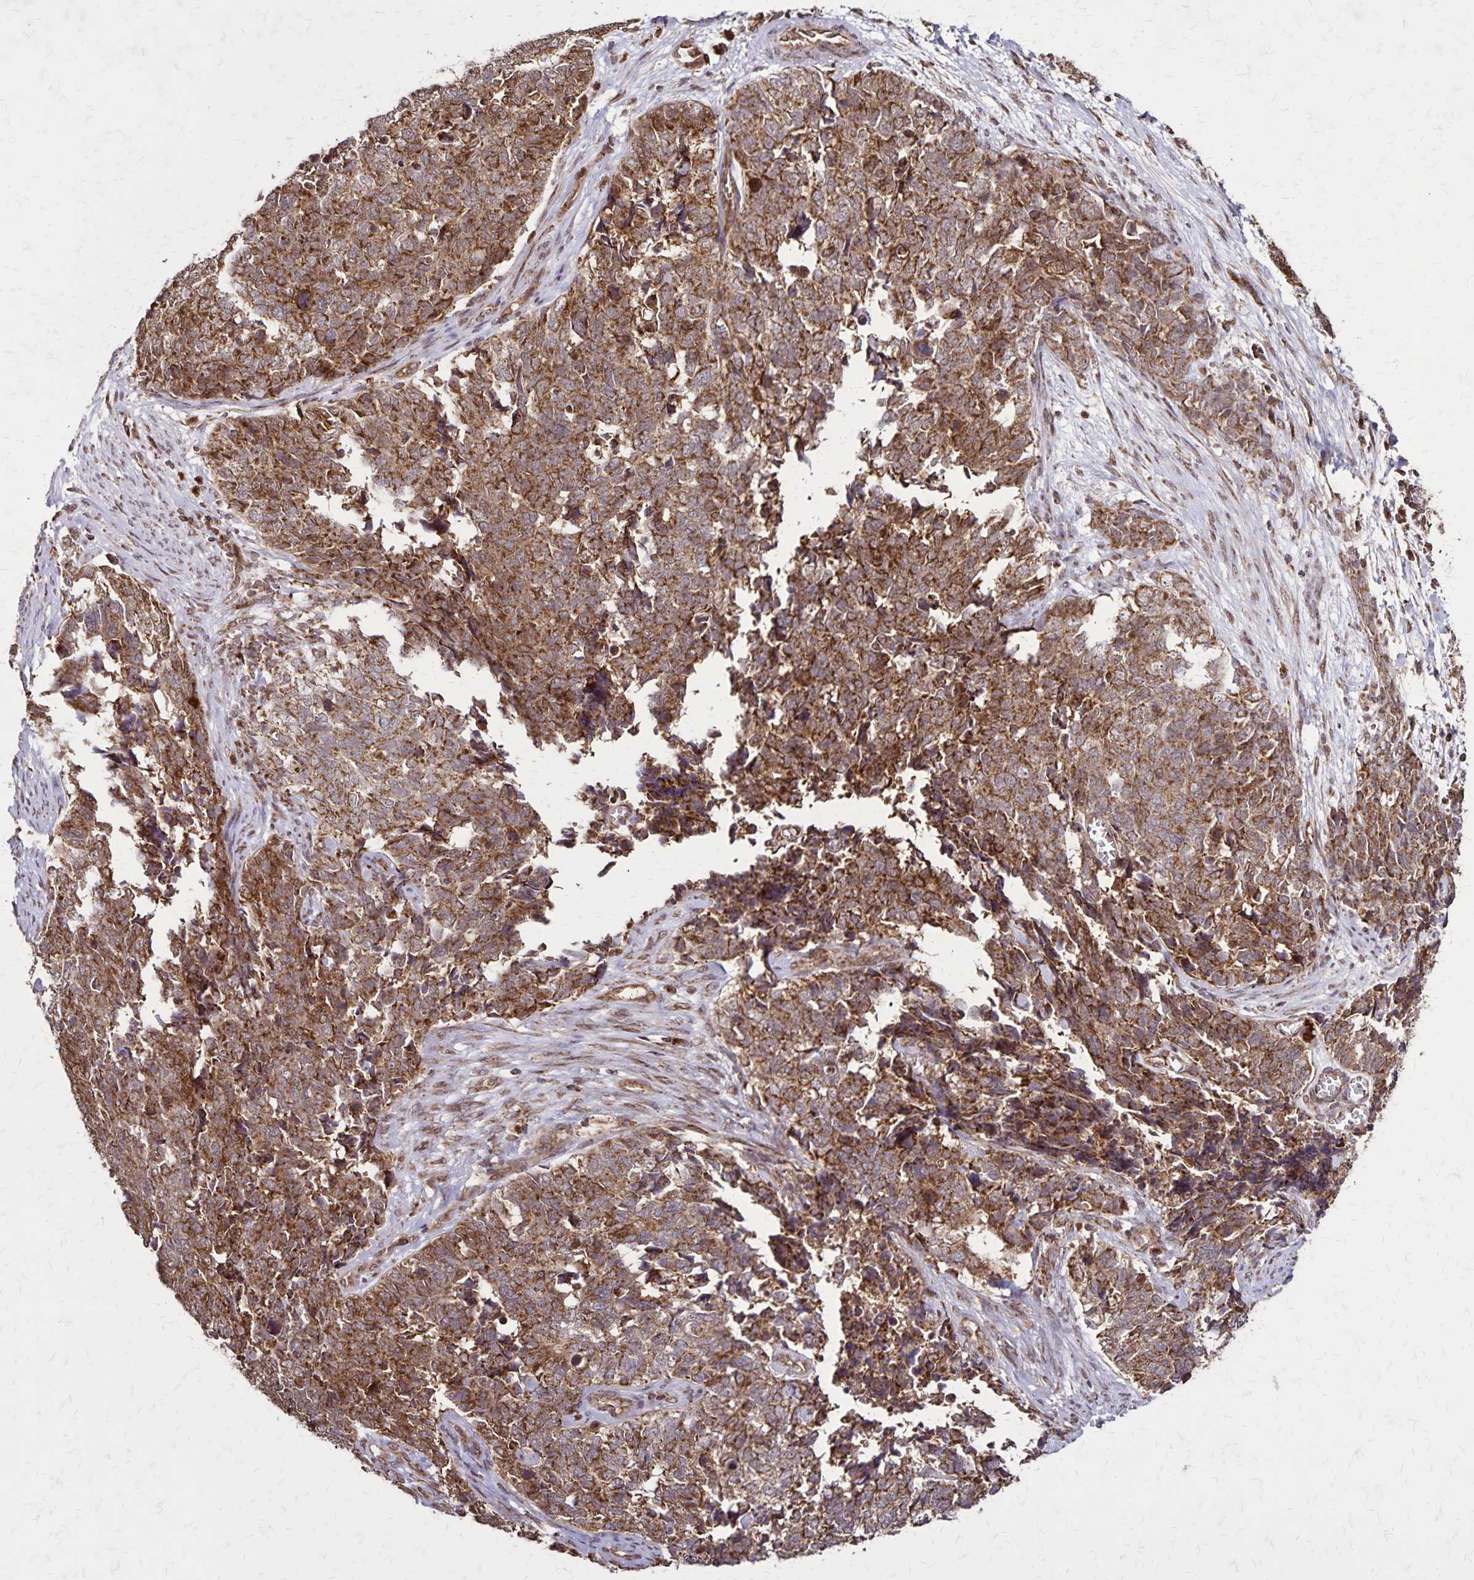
{"staining": {"intensity": "moderate", "quantity": ">75%", "location": "cytoplasmic/membranous"}, "tissue": "cervical cancer", "cell_type": "Tumor cells", "image_type": "cancer", "snomed": [{"axis": "morphology", "description": "Adenocarcinoma, NOS"}, {"axis": "topography", "description": "Cervix"}], "caption": "The micrograph exhibits immunohistochemical staining of cervical adenocarcinoma. There is moderate cytoplasmic/membranous positivity is identified in about >75% of tumor cells.", "gene": "NFS1", "patient": {"sex": "female", "age": 63}}